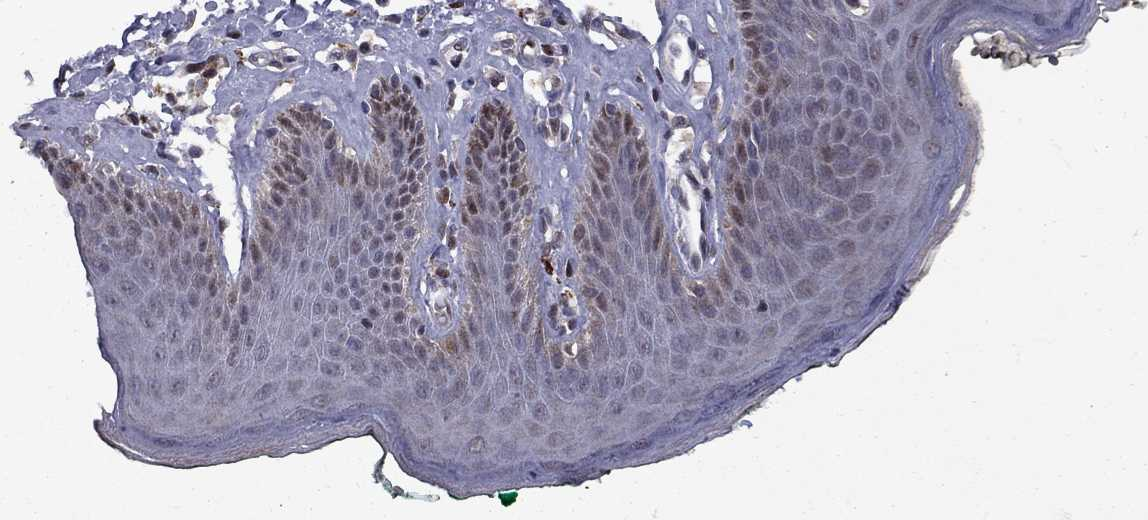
{"staining": {"intensity": "negative", "quantity": "none", "location": "none"}, "tissue": "skin", "cell_type": "Epidermal cells", "image_type": "normal", "snomed": [{"axis": "morphology", "description": "Normal tissue, NOS"}, {"axis": "topography", "description": "Vulva"}, {"axis": "topography", "description": "Peripheral nerve tissue"}], "caption": "IHC image of unremarkable human skin stained for a protein (brown), which reveals no positivity in epidermal cells. (Immunohistochemistry (ihc), brightfield microscopy, high magnification).", "gene": "IPP", "patient": {"sex": "female", "age": 66}}